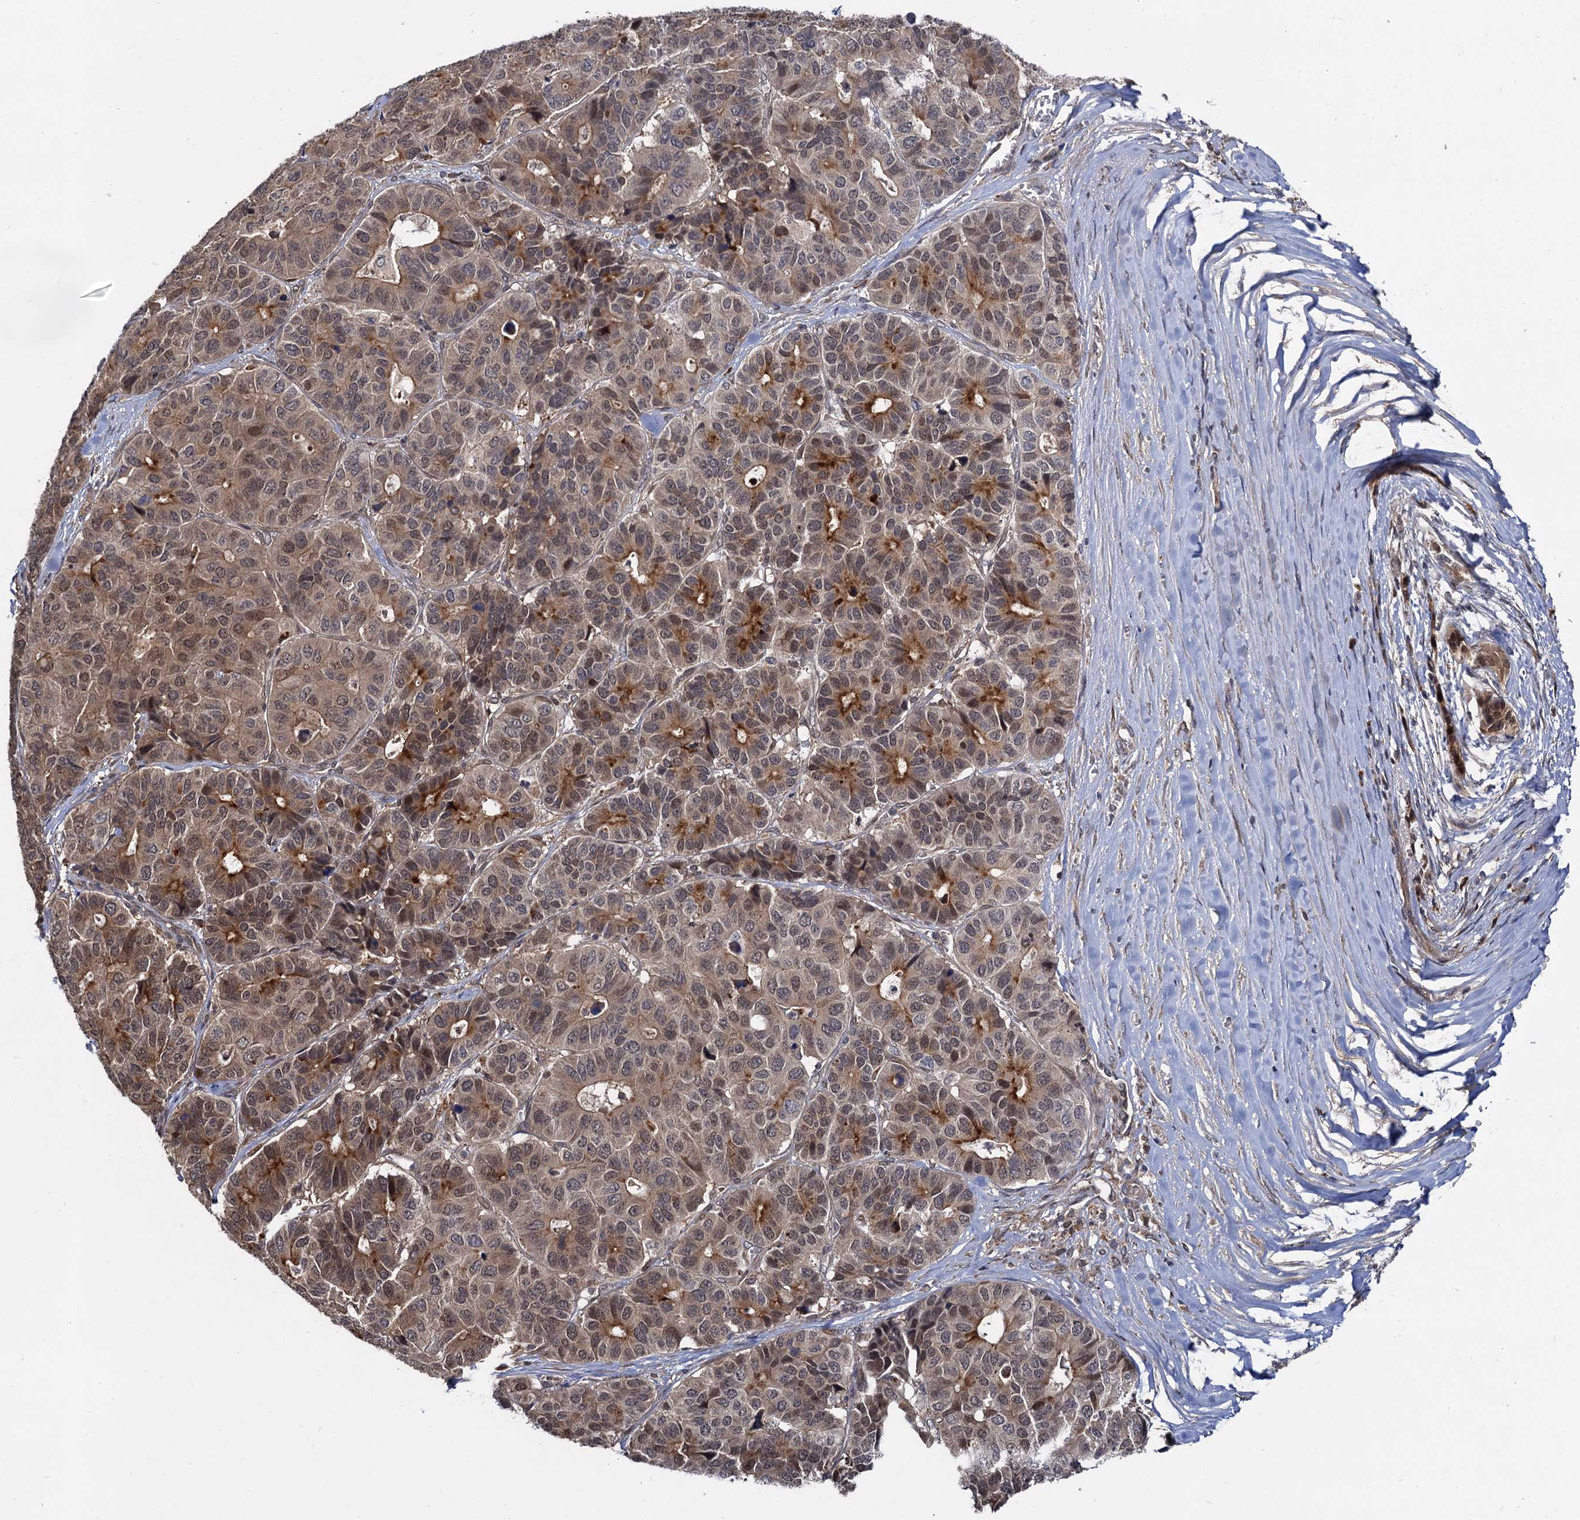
{"staining": {"intensity": "moderate", "quantity": "<25%", "location": "cytoplasmic/membranous"}, "tissue": "pancreatic cancer", "cell_type": "Tumor cells", "image_type": "cancer", "snomed": [{"axis": "morphology", "description": "Adenocarcinoma, NOS"}, {"axis": "topography", "description": "Pancreas"}], "caption": "Tumor cells show low levels of moderate cytoplasmic/membranous expression in about <25% of cells in adenocarcinoma (pancreatic). The staining is performed using DAB brown chromogen to label protein expression. The nuclei are counter-stained blue using hematoxylin.", "gene": "SELENOP", "patient": {"sex": "male", "age": 50}}